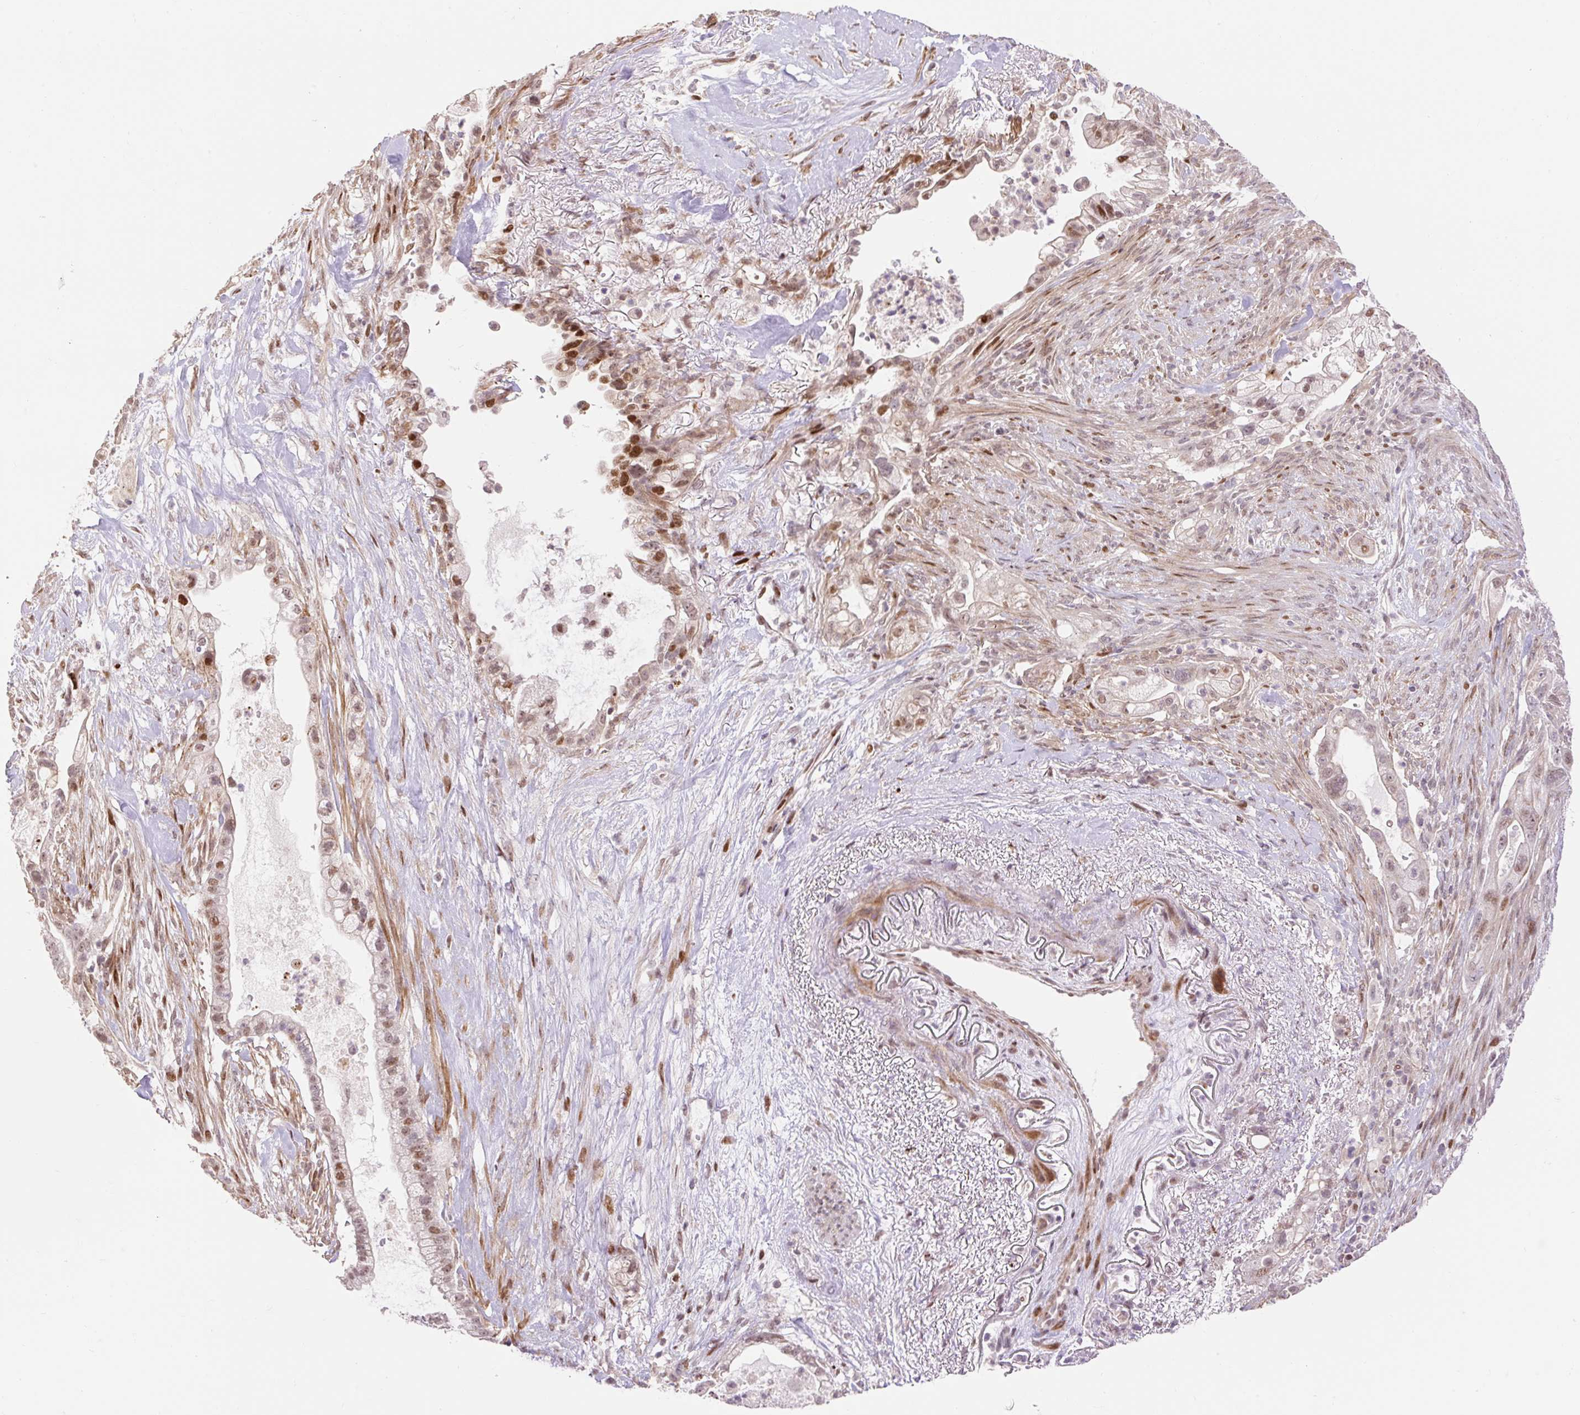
{"staining": {"intensity": "moderate", "quantity": "25%-75%", "location": "nuclear"}, "tissue": "pancreatic cancer", "cell_type": "Tumor cells", "image_type": "cancer", "snomed": [{"axis": "morphology", "description": "Adenocarcinoma, NOS"}, {"axis": "topography", "description": "Pancreas"}], "caption": "Pancreatic adenocarcinoma tissue exhibits moderate nuclear positivity in about 25%-75% of tumor cells, visualized by immunohistochemistry.", "gene": "RIPPLY3", "patient": {"sex": "male", "age": 44}}